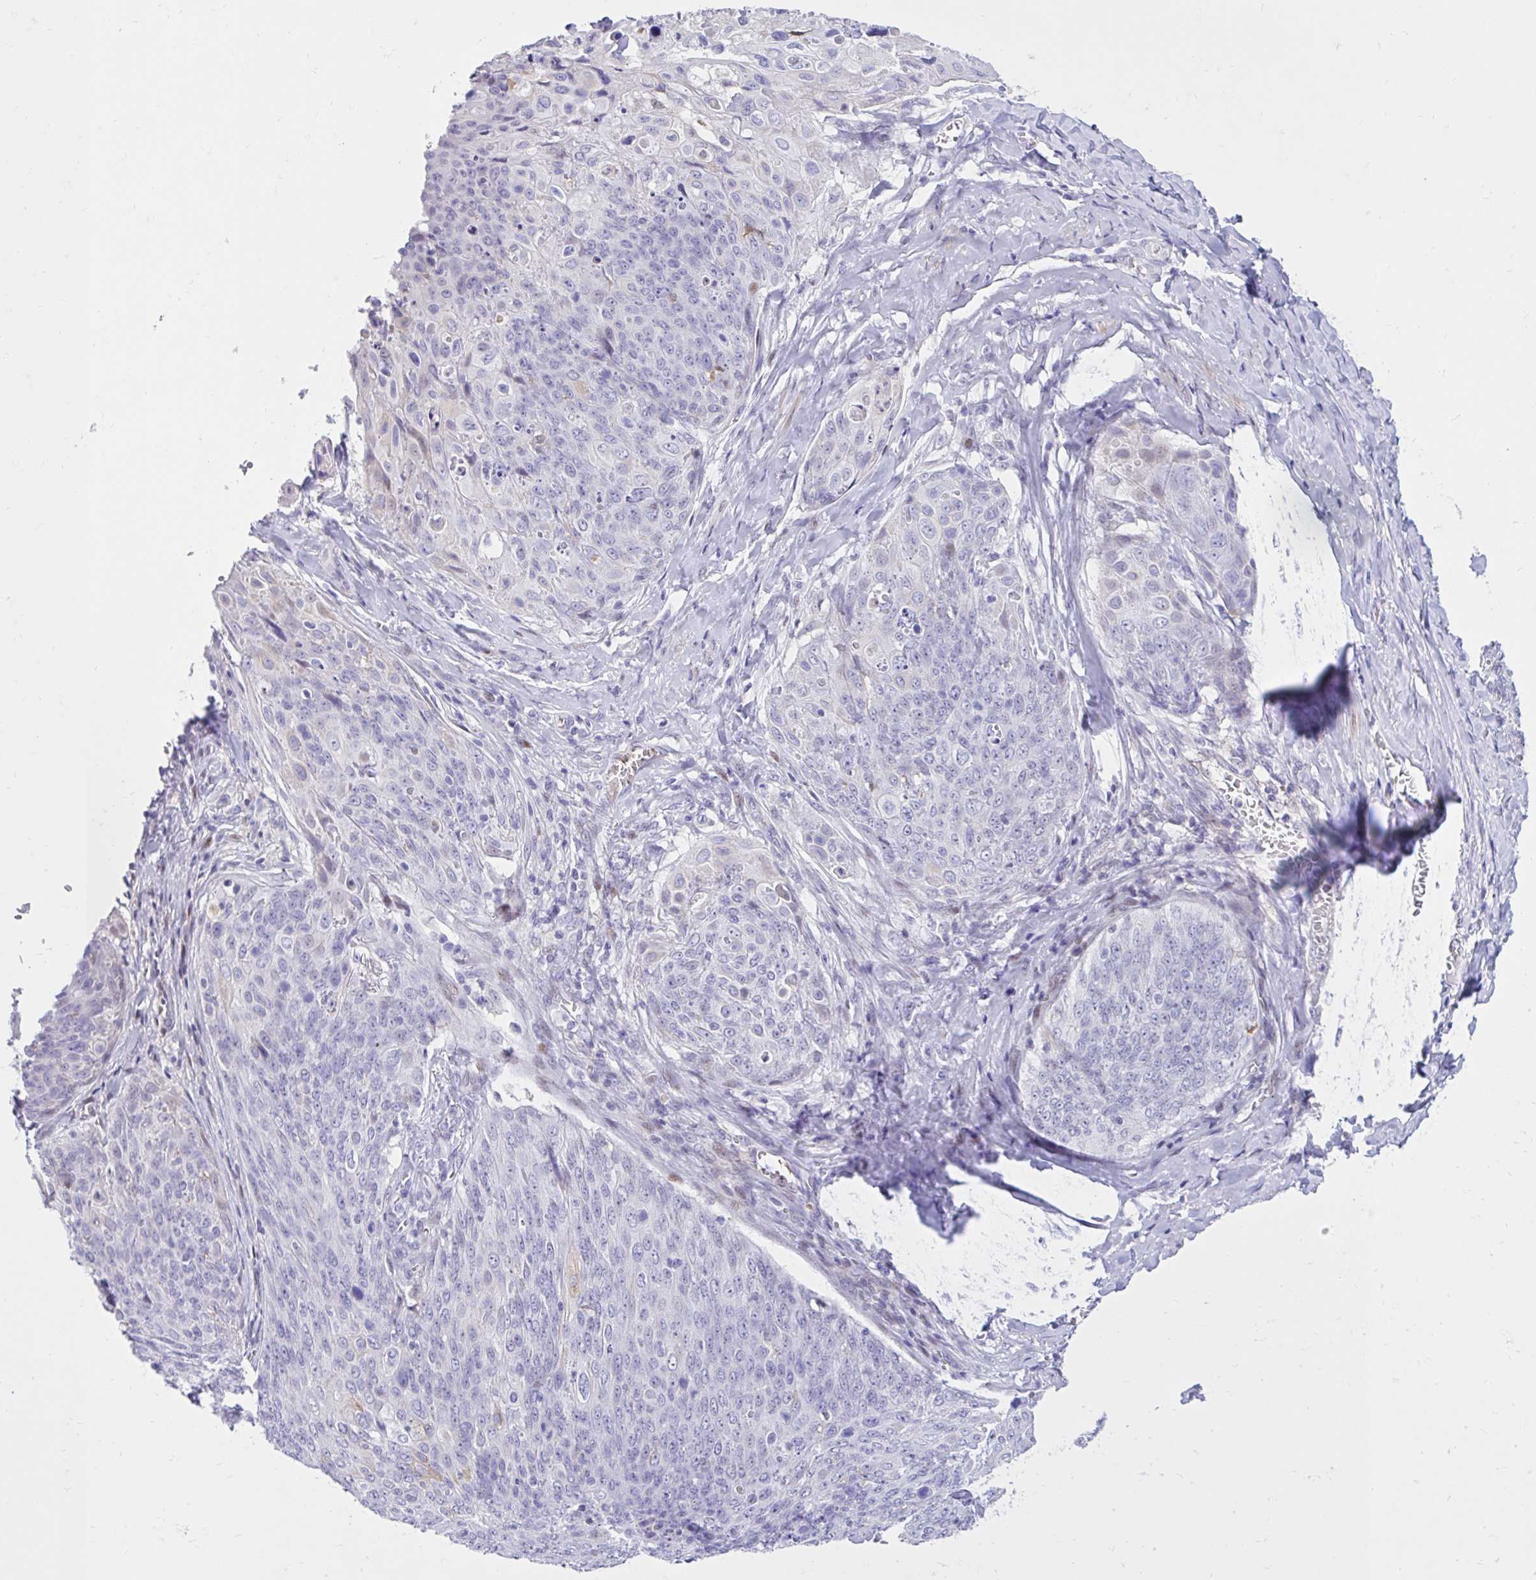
{"staining": {"intensity": "negative", "quantity": "none", "location": "none"}, "tissue": "skin cancer", "cell_type": "Tumor cells", "image_type": "cancer", "snomed": [{"axis": "morphology", "description": "Squamous cell carcinoma, NOS"}, {"axis": "topography", "description": "Skin"}, {"axis": "topography", "description": "Vulva"}], "caption": "Immunohistochemistry (IHC) micrograph of neoplastic tissue: squamous cell carcinoma (skin) stained with DAB (3,3'-diaminobenzidine) shows no significant protein staining in tumor cells.", "gene": "NHLH2", "patient": {"sex": "female", "age": 85}}